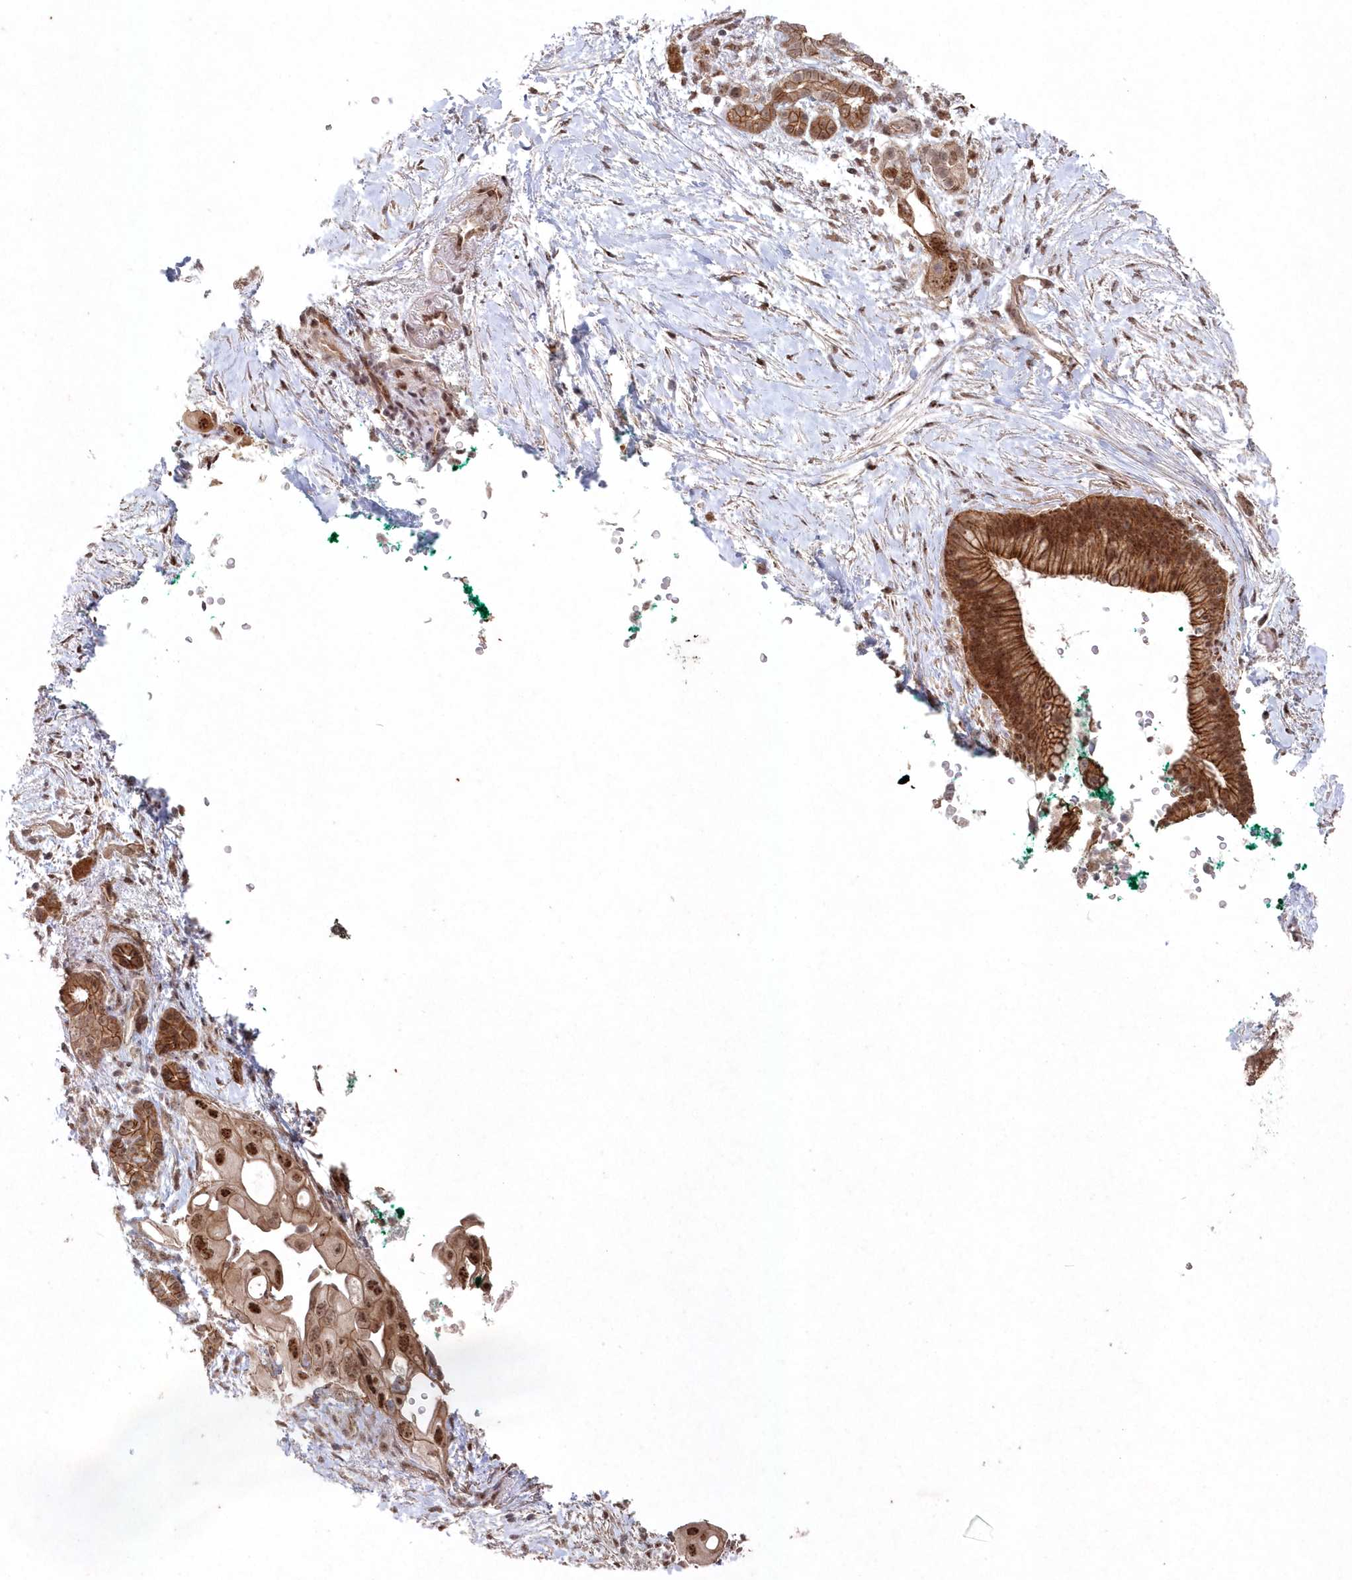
{"staining": {"intensity": "strong", "quantity": ">75%", "location": "cytoplasmic/membranous"}, "tissue": "pancreatic cancer", "cell_type": "Tumor cells", "image_type": "cancer", "snomed": [{"axis": "morphology", "description": "Adenocarcinoma, NOS"}, {"axis": "topography", "description": "Pancreas"}], "caption": "Immunohistochemical staining of human pancreatic cancer (adenocarcinoma) reveals high levels of strong cytoplasmic/membranous expression in about >75% of tumor cells.", "gene": "VSIG2", "patient": {"sex": "male", "age": 53}}